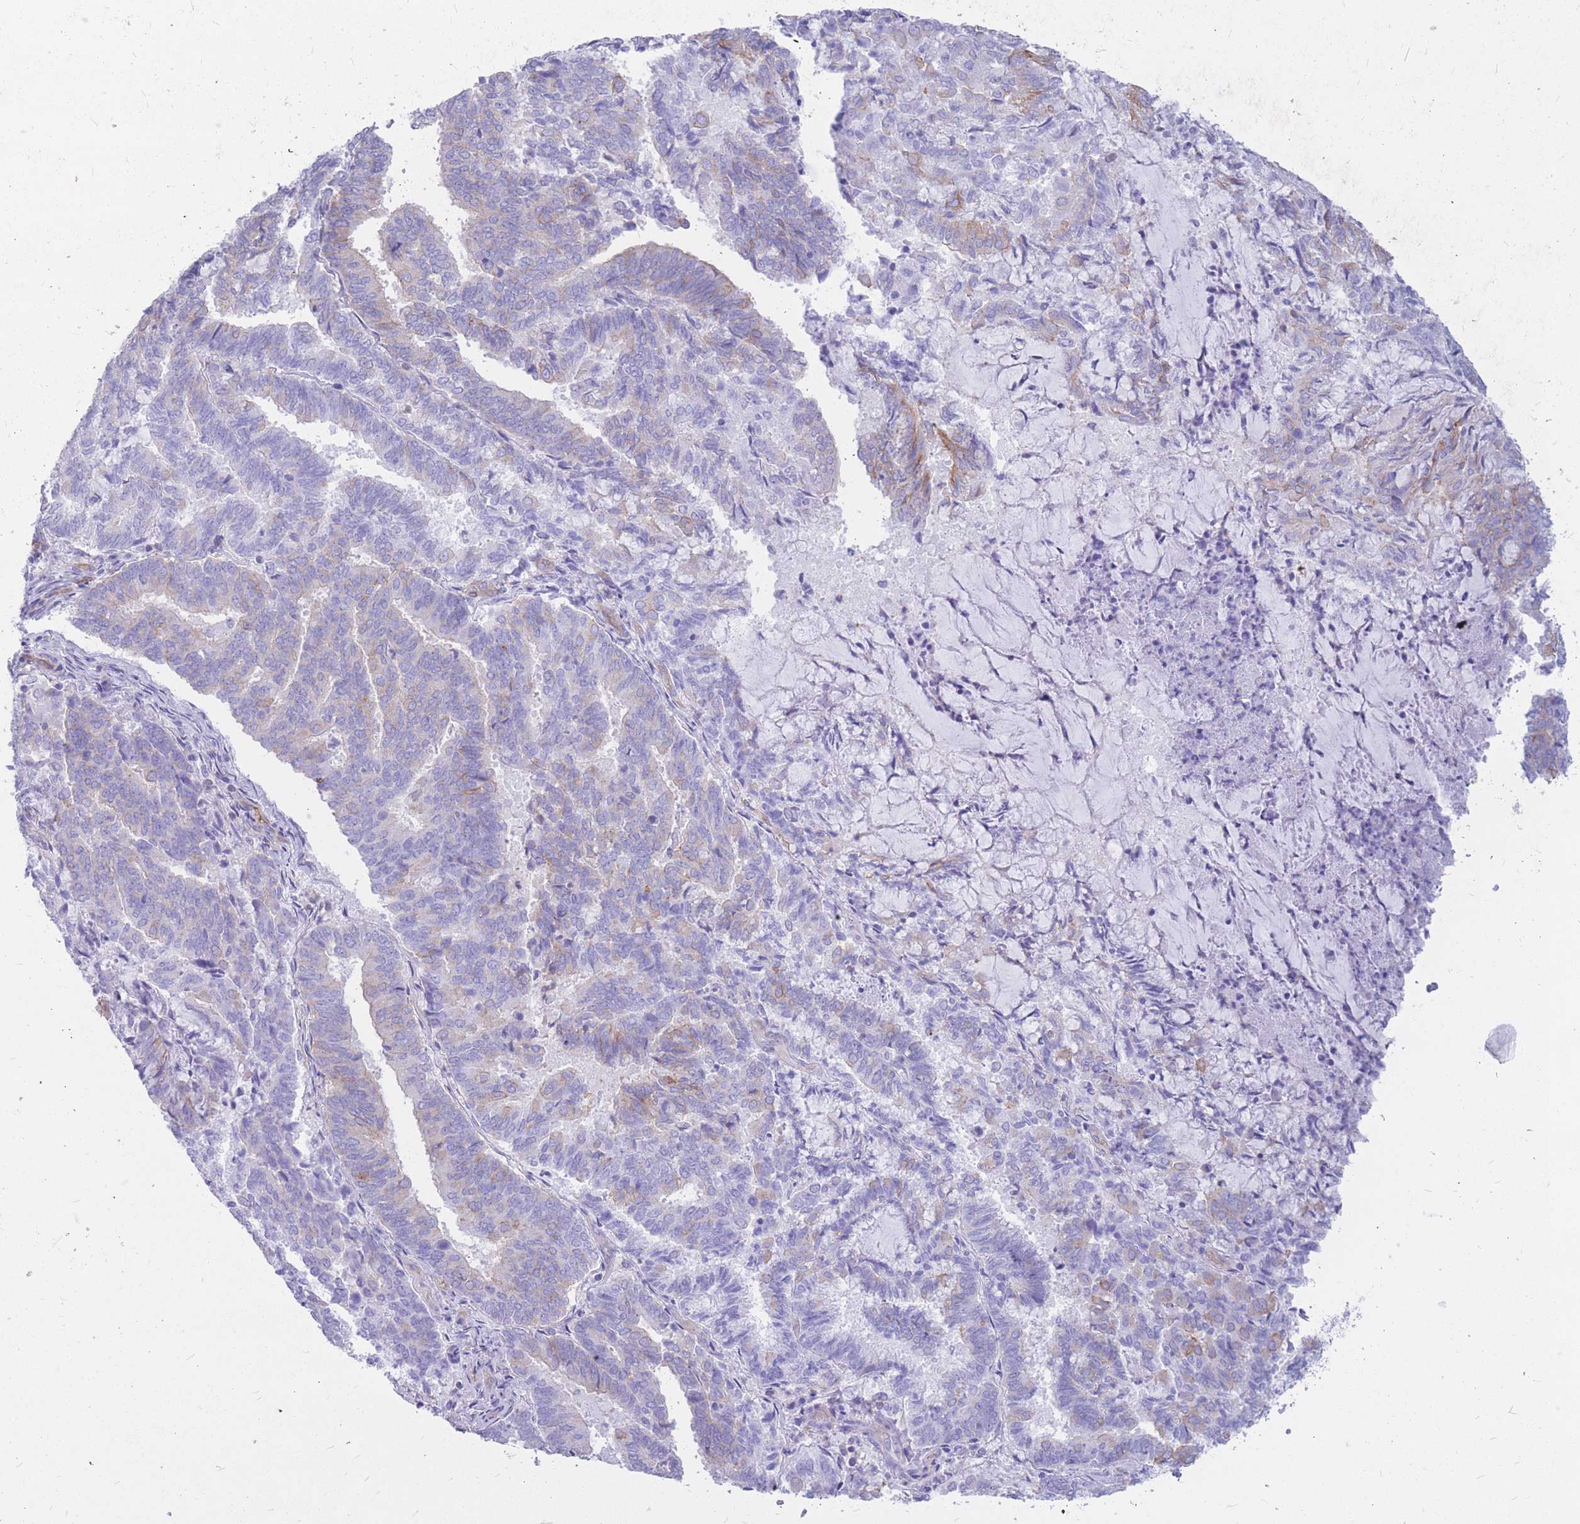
{"staining": {"intensity": "weak", "quantity": "<25%", "location": "cytoplasmic/membranous"}, "tissue": "endometrial cancer", "cell_type": "Tumor cells", "image_type": "cancer", "snomed": [{"axis": "morphology", "description": "Adenocarcinoma, NOS"}, {"axis": "topography", "description": "Endometrium"}], "caption": "A photomicrograph of human endometrial cancer is negative for staining in tumor cells. (Stains: DAB (3,3'-diaminobenzidine) IHC with hematoxylin counter stain, Microscopy: brightfield microscopy at high magnification).", "gene": "ADD2", "patient": {"sex": "female", "age": 80}}